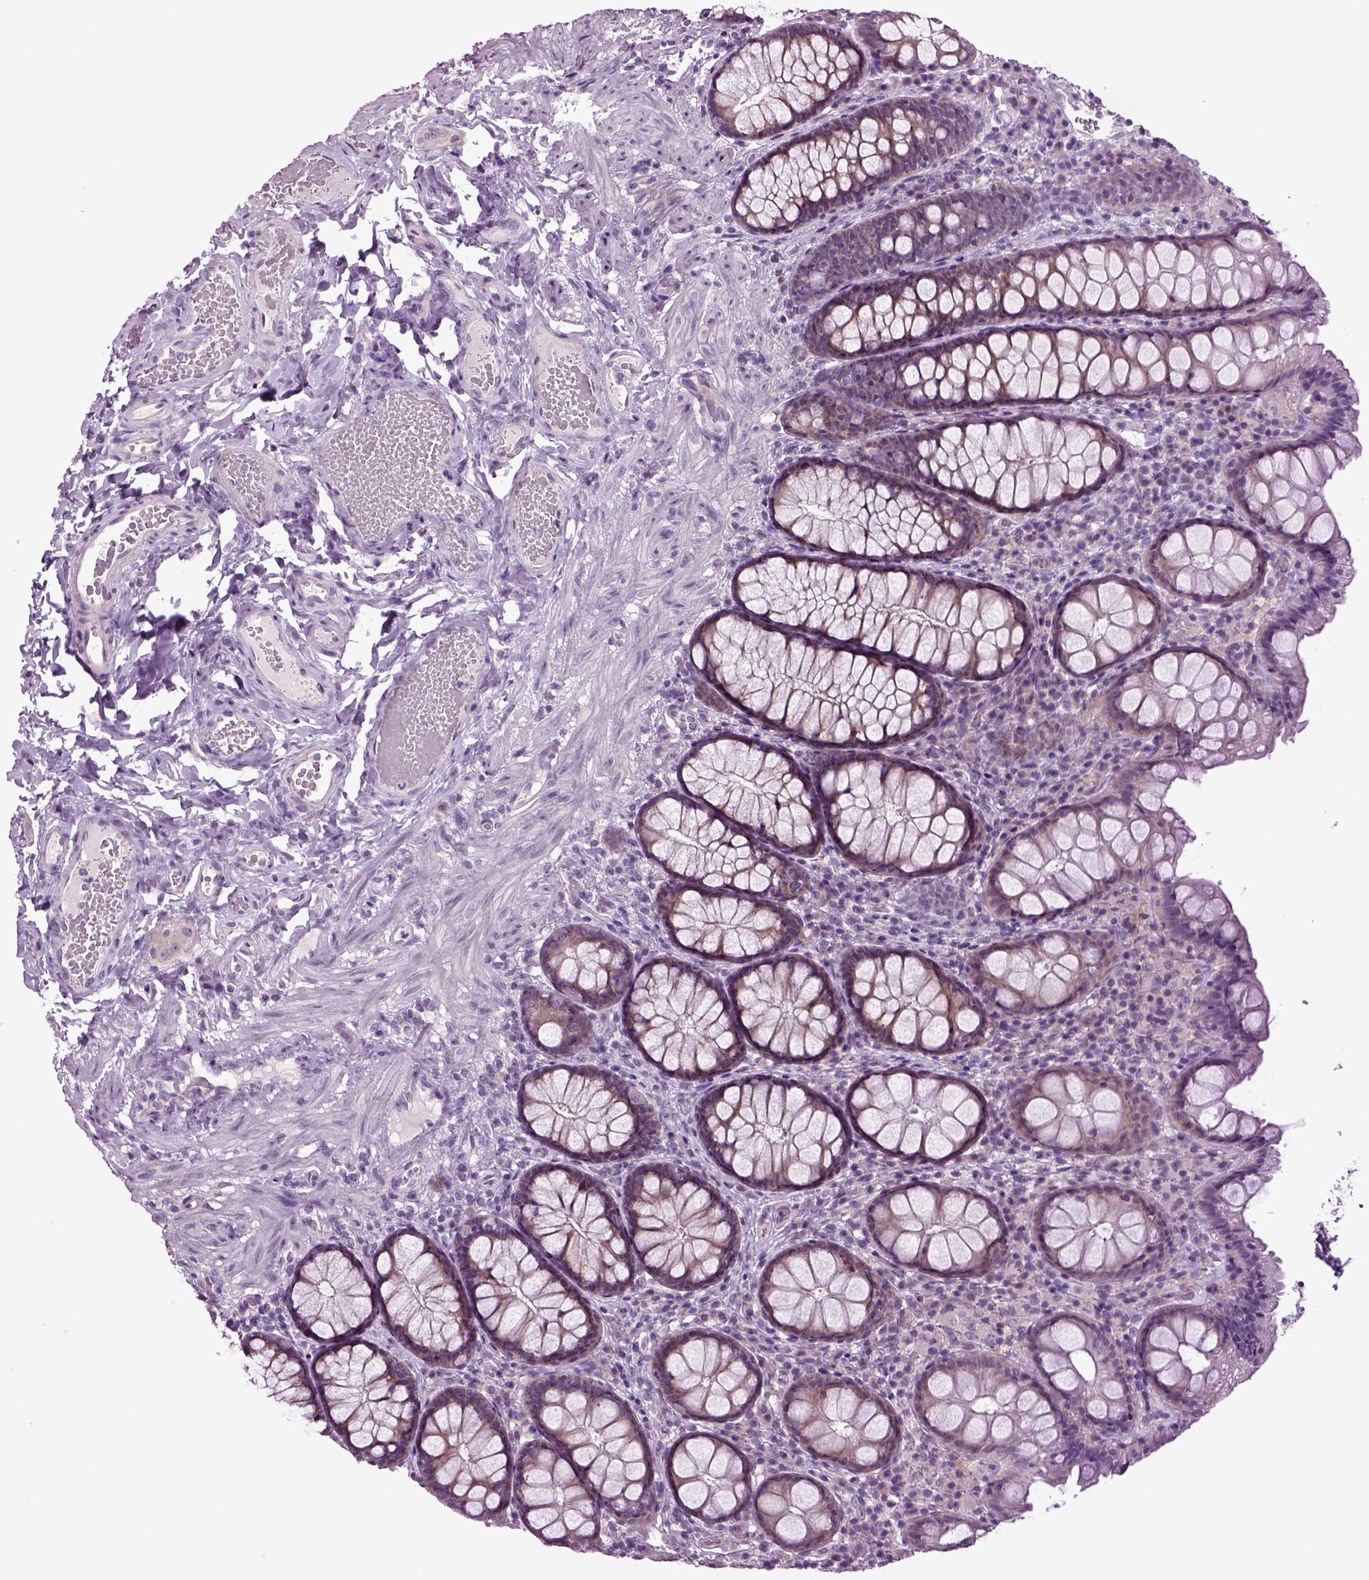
{"staining": {"intensity": "negative", "quantity": "none", "location": "none"}, "tissue": "colon", "cell_type": "Endothelial cells", "image_type": "normal", "snomed": [{"axis": "morphology", "description": "Normal tissue, NOS"}, {"axis": "topography", "description": "Colon"}], "caption": "DAB immunohistochemical staining of unremarkable colon reveals no significant positivity in endothelial cells.", "gene": "PLCH2", "patient": {"sex": "female", "age": 86}}